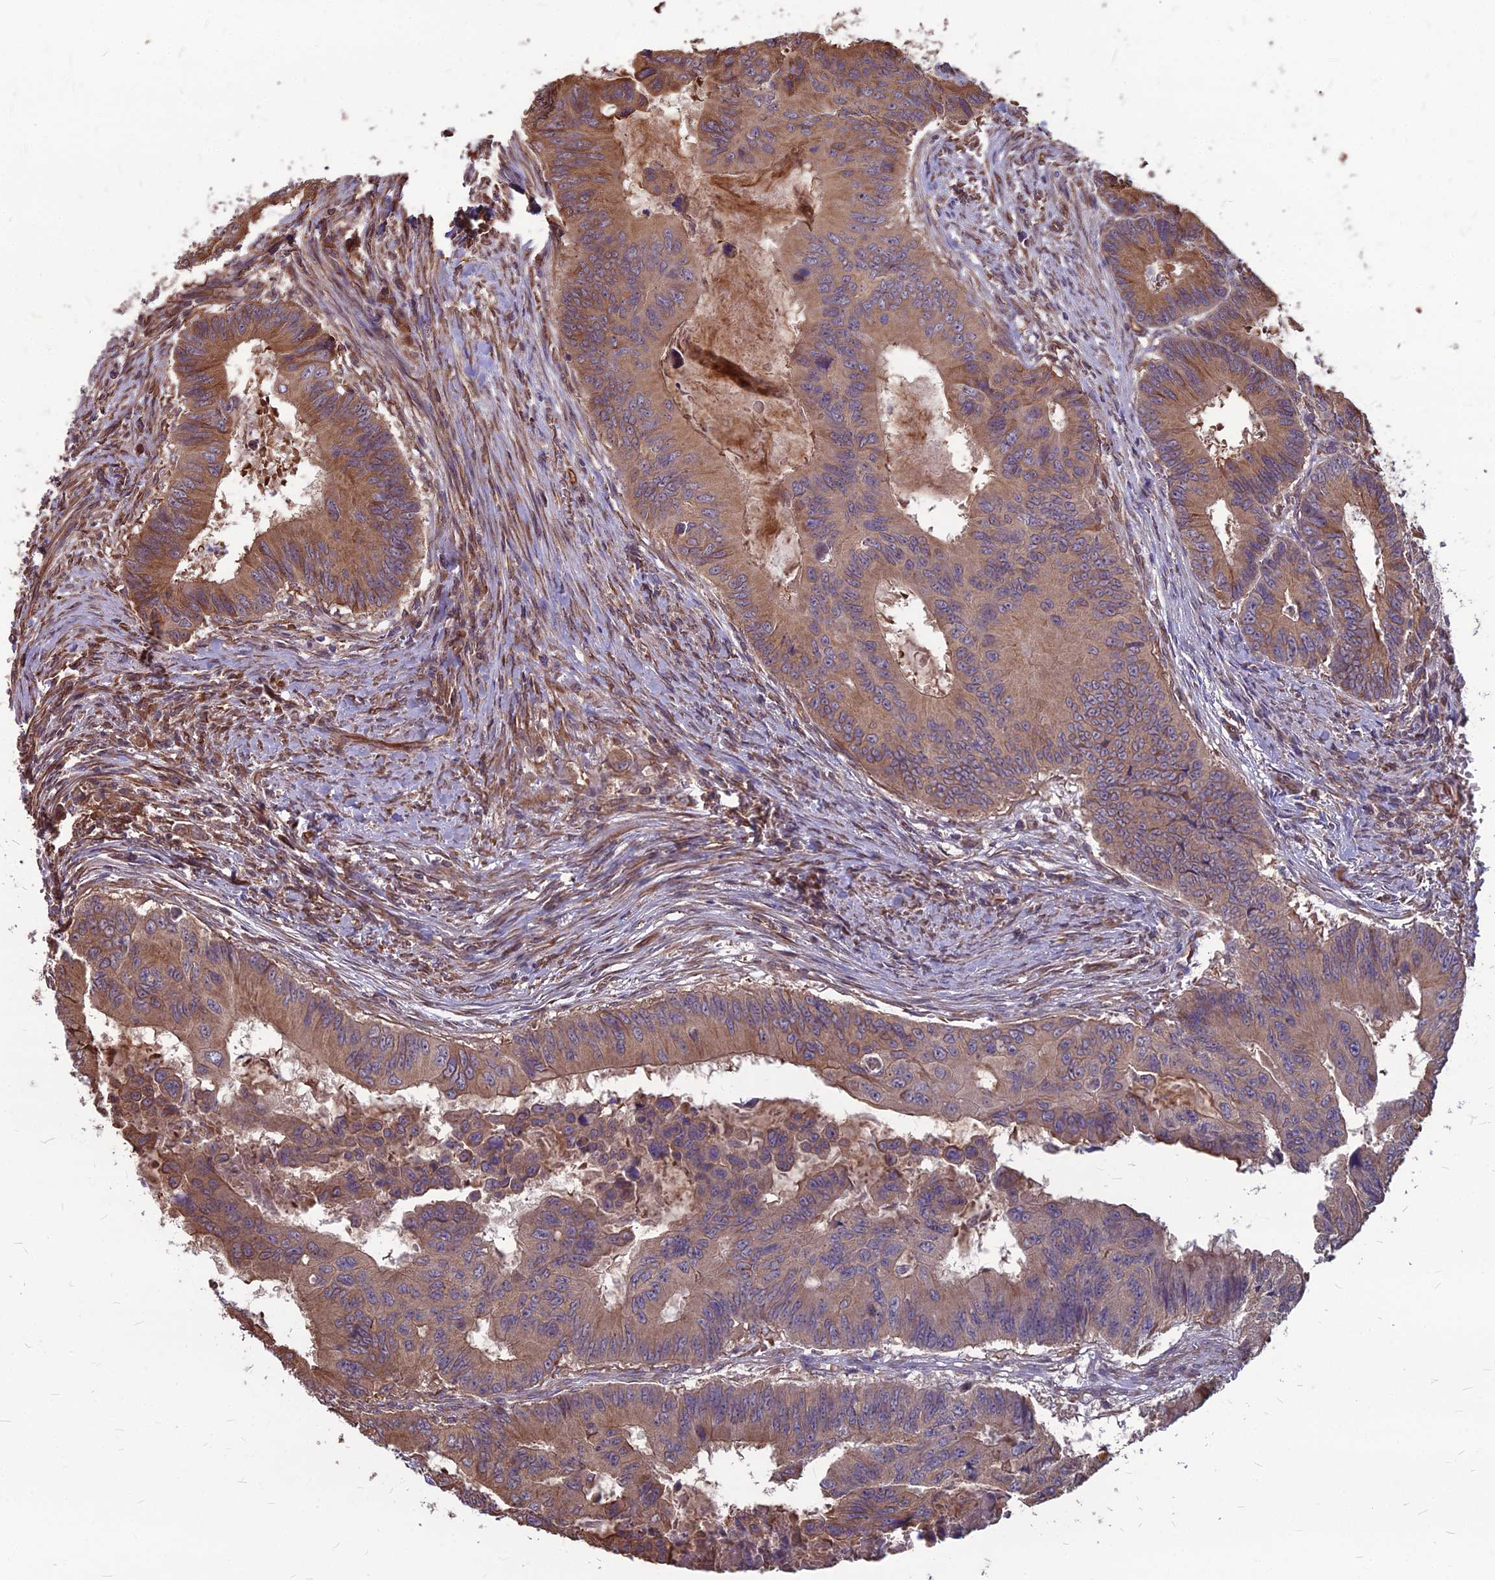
{"staining": {"intensity": "moderate", "quantity": ">75%", "location": "cytoplasmic/membranous"}, "tissue": "colorectal cancer", "cell_type": "Tumor cells", "image_type": "cancer", "snomed": [{"axis": "morphology", "description": "Adenocarcinoma, NOS"}, {"axis": "topography", "description": "Colon"}], "caption": "Human colorectal cancer (adenocarcinoma) stained with a brown dye reveals moderate cytoplasmic/membranous positive expression in about >75% of tumor cells.", "gene": "LSM6", "patient": {"sex": "male", "age": 85}}